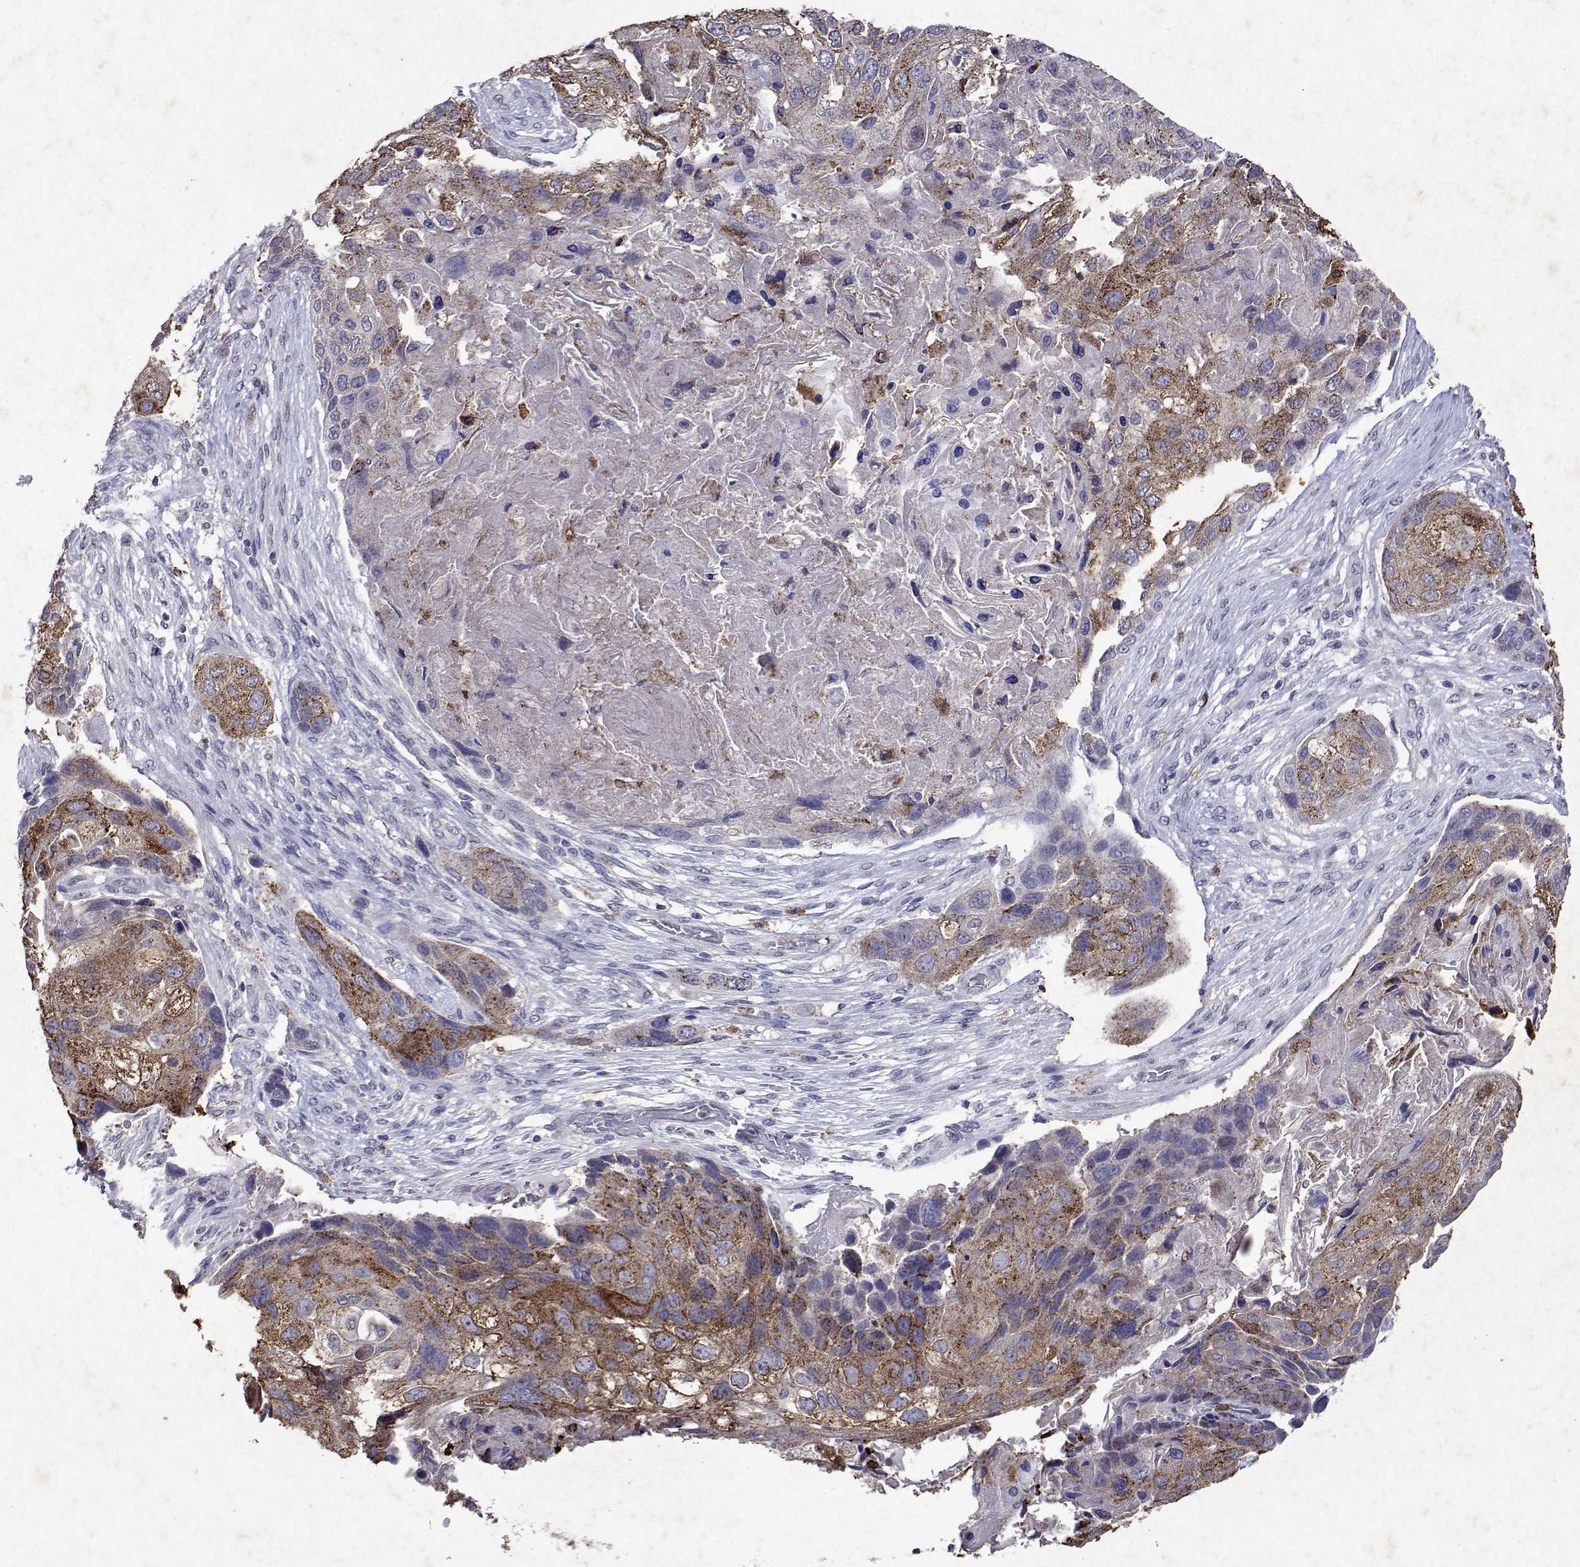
{"staining": {"intensity": "moderate", "quantity": "25%-75%", "location": "cytoplasmic/membranous"}, "tissue": "lung cancer", "cell_type": "Tumor cells", "image_type": "cancer", "snomed": [{"axis": "morphology", "description": "Squamous cell carcinoma, NOS"}, {"axis": "topography", "description": "Lung"}], "caption": "A medium amount of moderate cytoplasmic/membranous positivity is identified in about 25%-75% of tumor cells in squamous cell carcinoma (lung) tissue.", "gene": "DUSP28", "patient": {"sex": "male", "age": 69}}